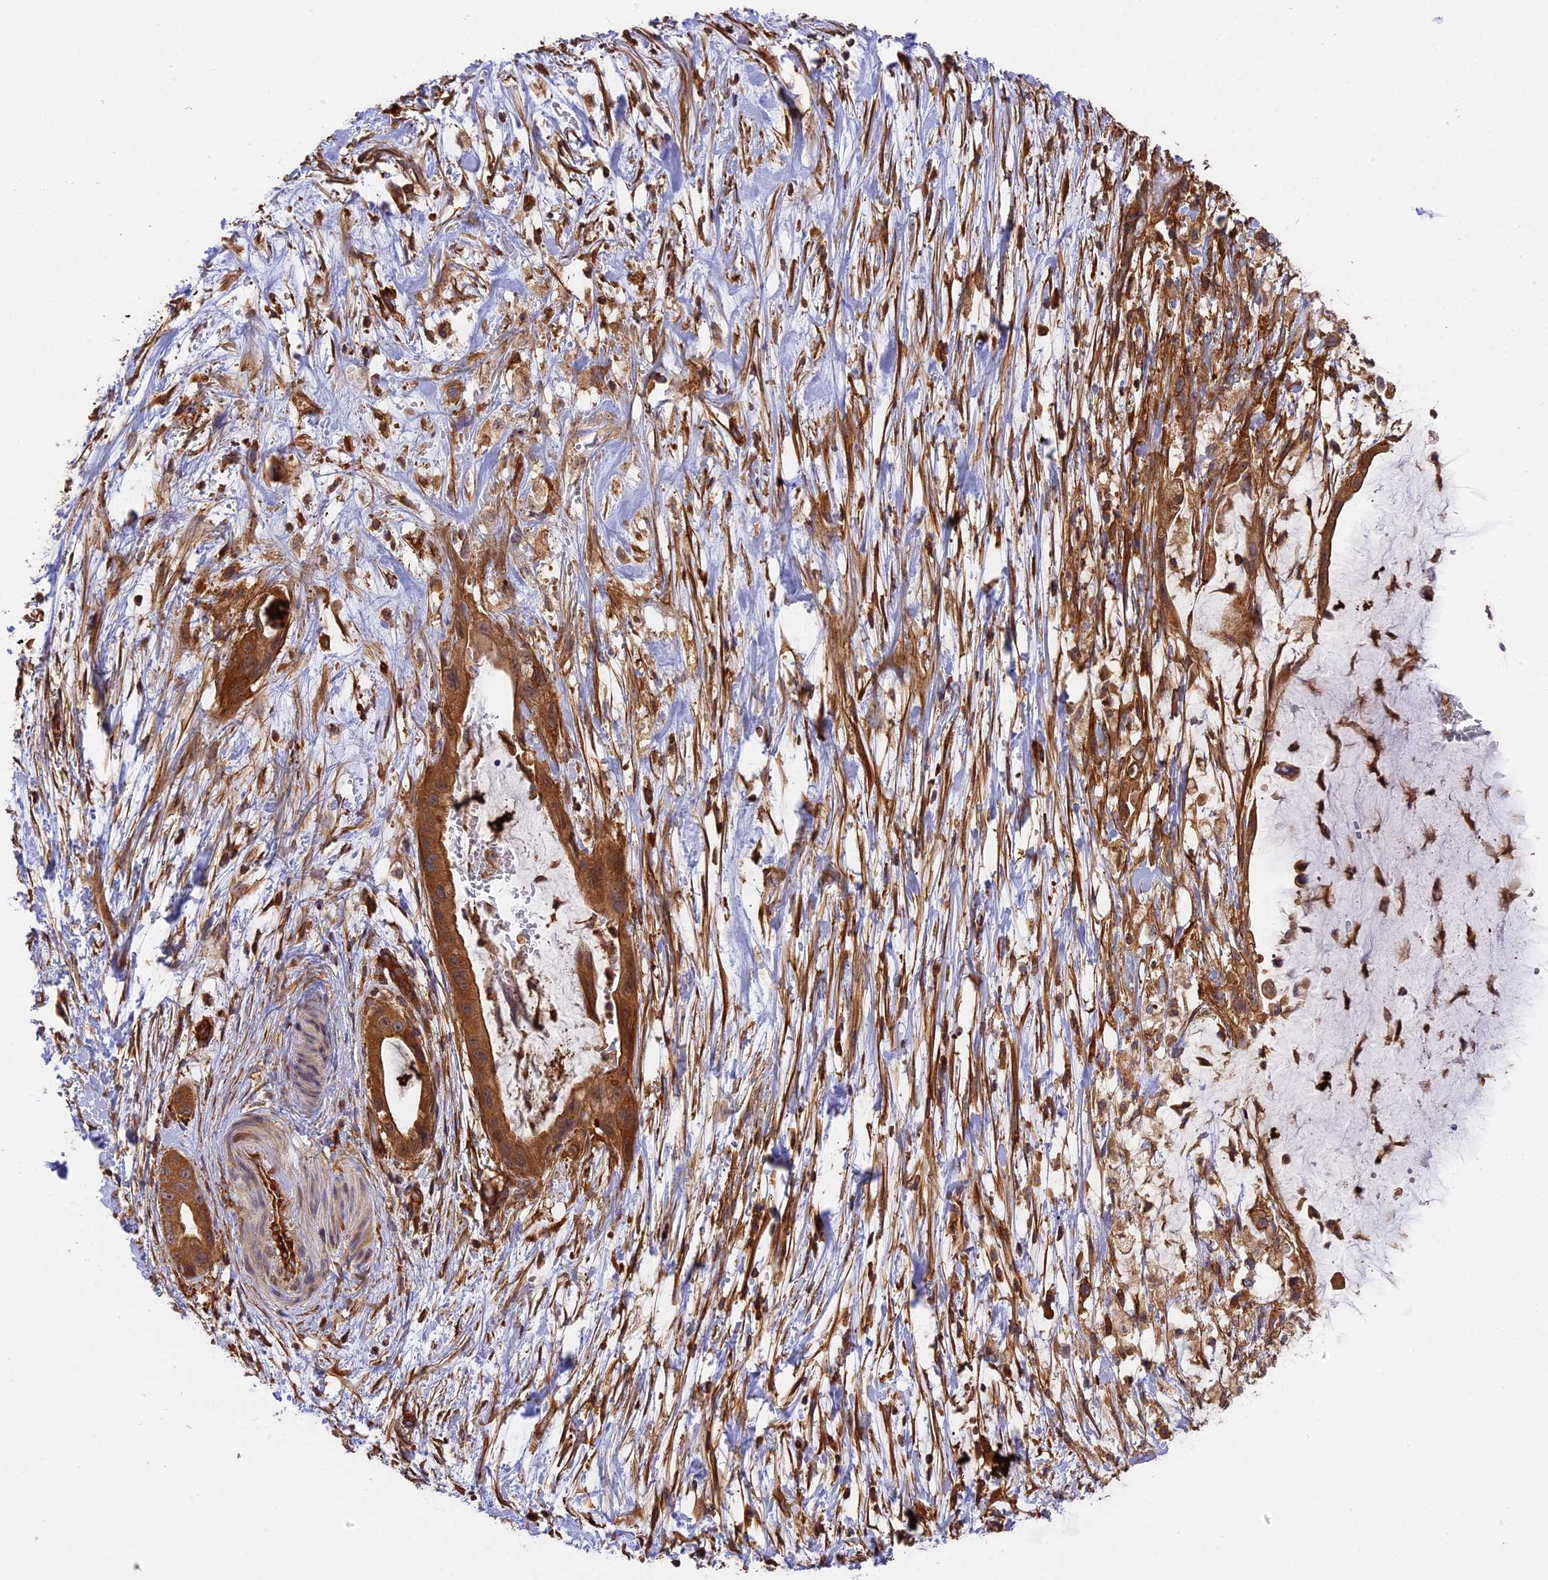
{"staining": {"intensity": "strong", "quantity": ">75%", "location": "cytoplasmic/membranous"}, "tissue": "pancreatic cancer", "cell_type": "Tumor cells", "image_type": "cancer", "snomed": [{"axis": "morphology", "description": "Adenocarcinoma, NOS"}, {"axis": "topography", "description": "Pancreas"}], "caption": "The immunohistochemical stain highlights strong cytoplasmic/membranous expression in tumor cells of pancreatic adenocarcinoma tissue.", "gene": "C5orf22", "patient": {"sex": "male", "age": 48}}